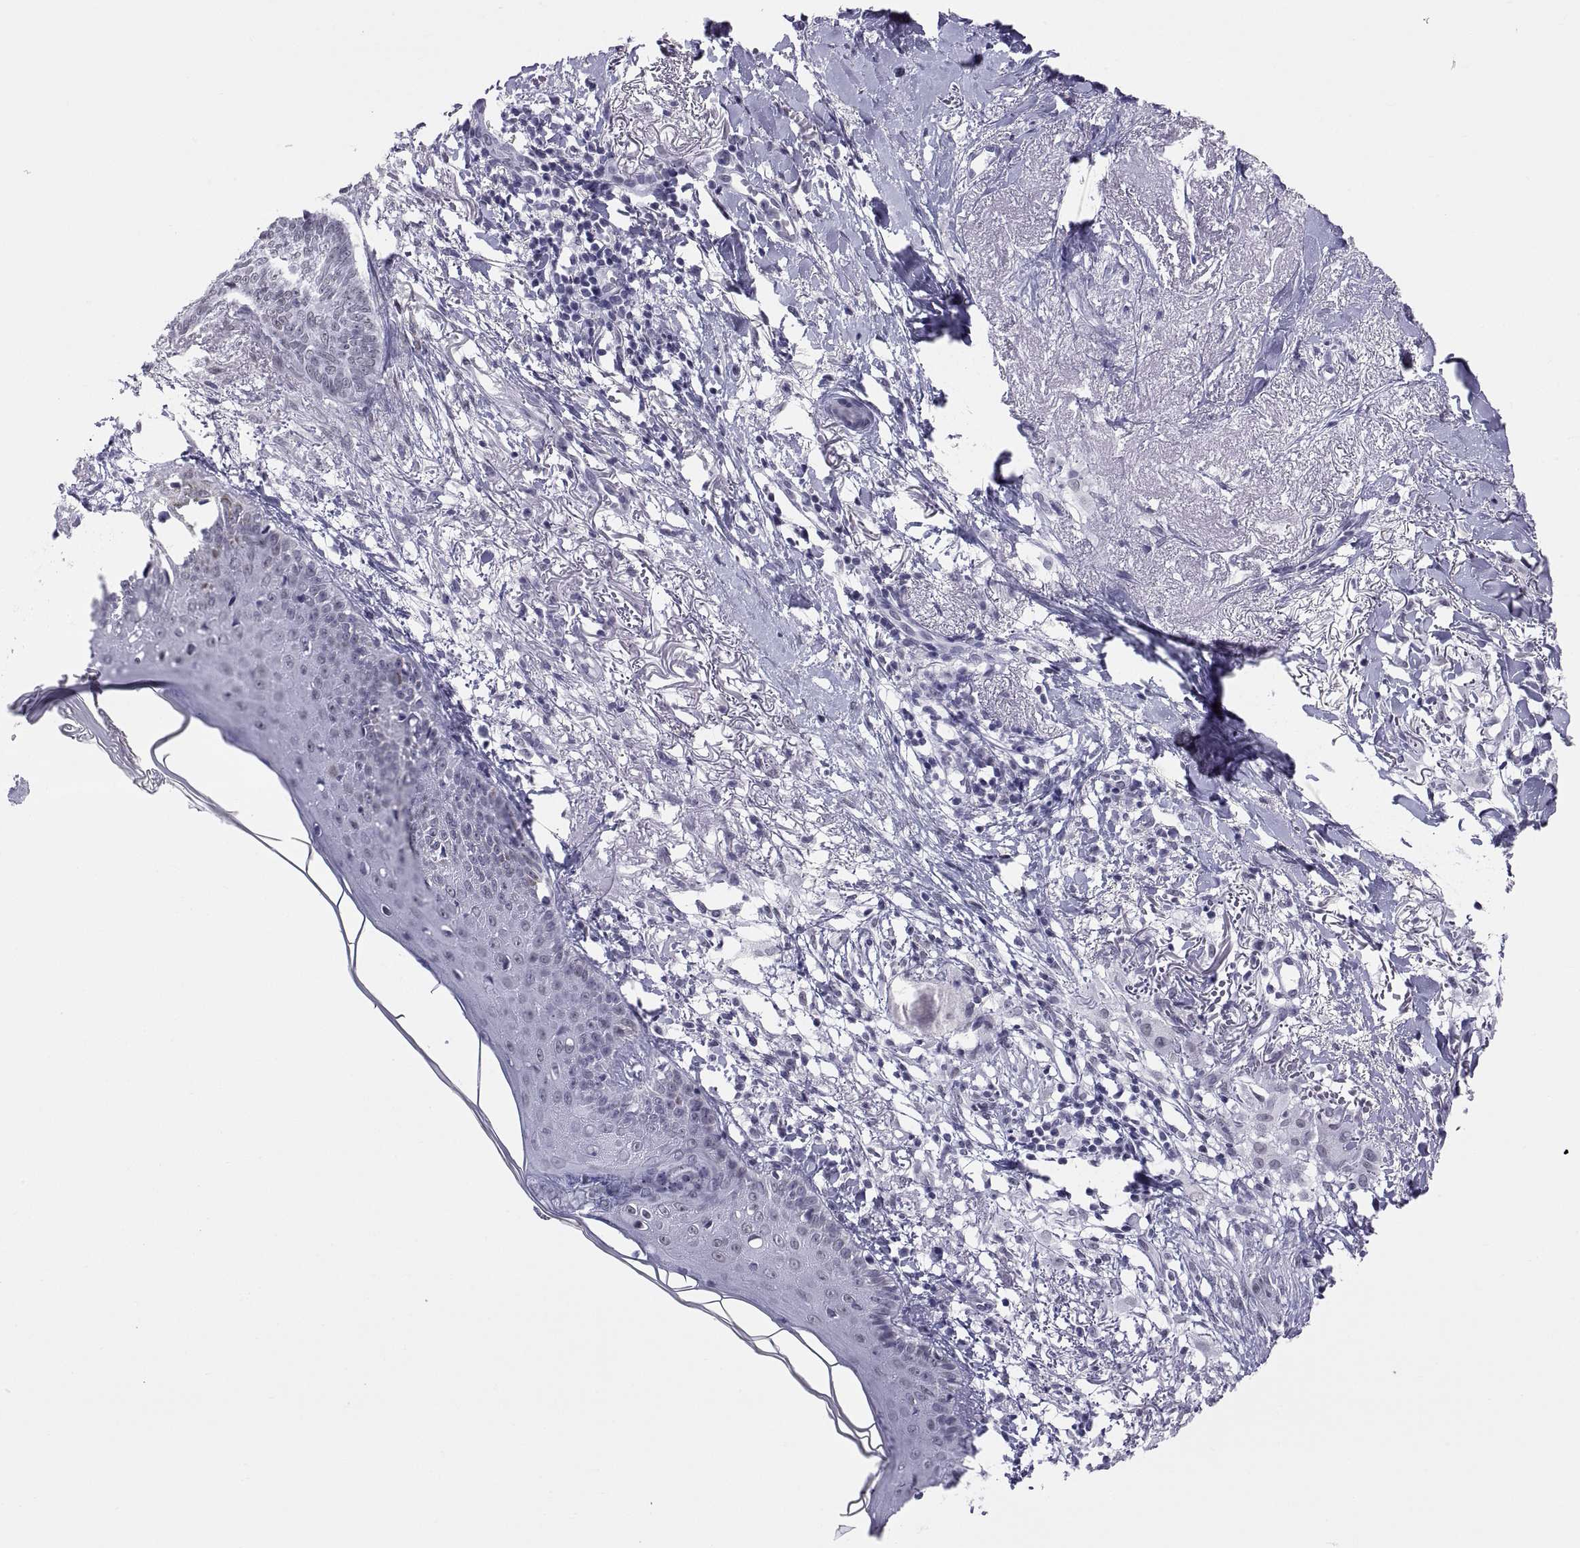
{"staining": {"intensity": "negative", "quantity": "none", "location": "none"}, "tissue": "skin cancer", "cell_type": "Tumor cells", "image_type": "cancer", "snomed": [{"axis": "morphology", "description": "Normal tissue, NOS"}, {"axis": "morphology", "description": "Basal cell carcinoma"}, {"axis": "topography", "description": "Skin"}], "caption": "Tumor cells are negative for protein expression in human basal cell carcinoma (skin). Brightfield microscopy of IHC stained with DAB (brown) and hematoxylin (blue), captured at high magnification.", "gene": "NEUROD6", "patient": {"sex": "male", "age": 84}}